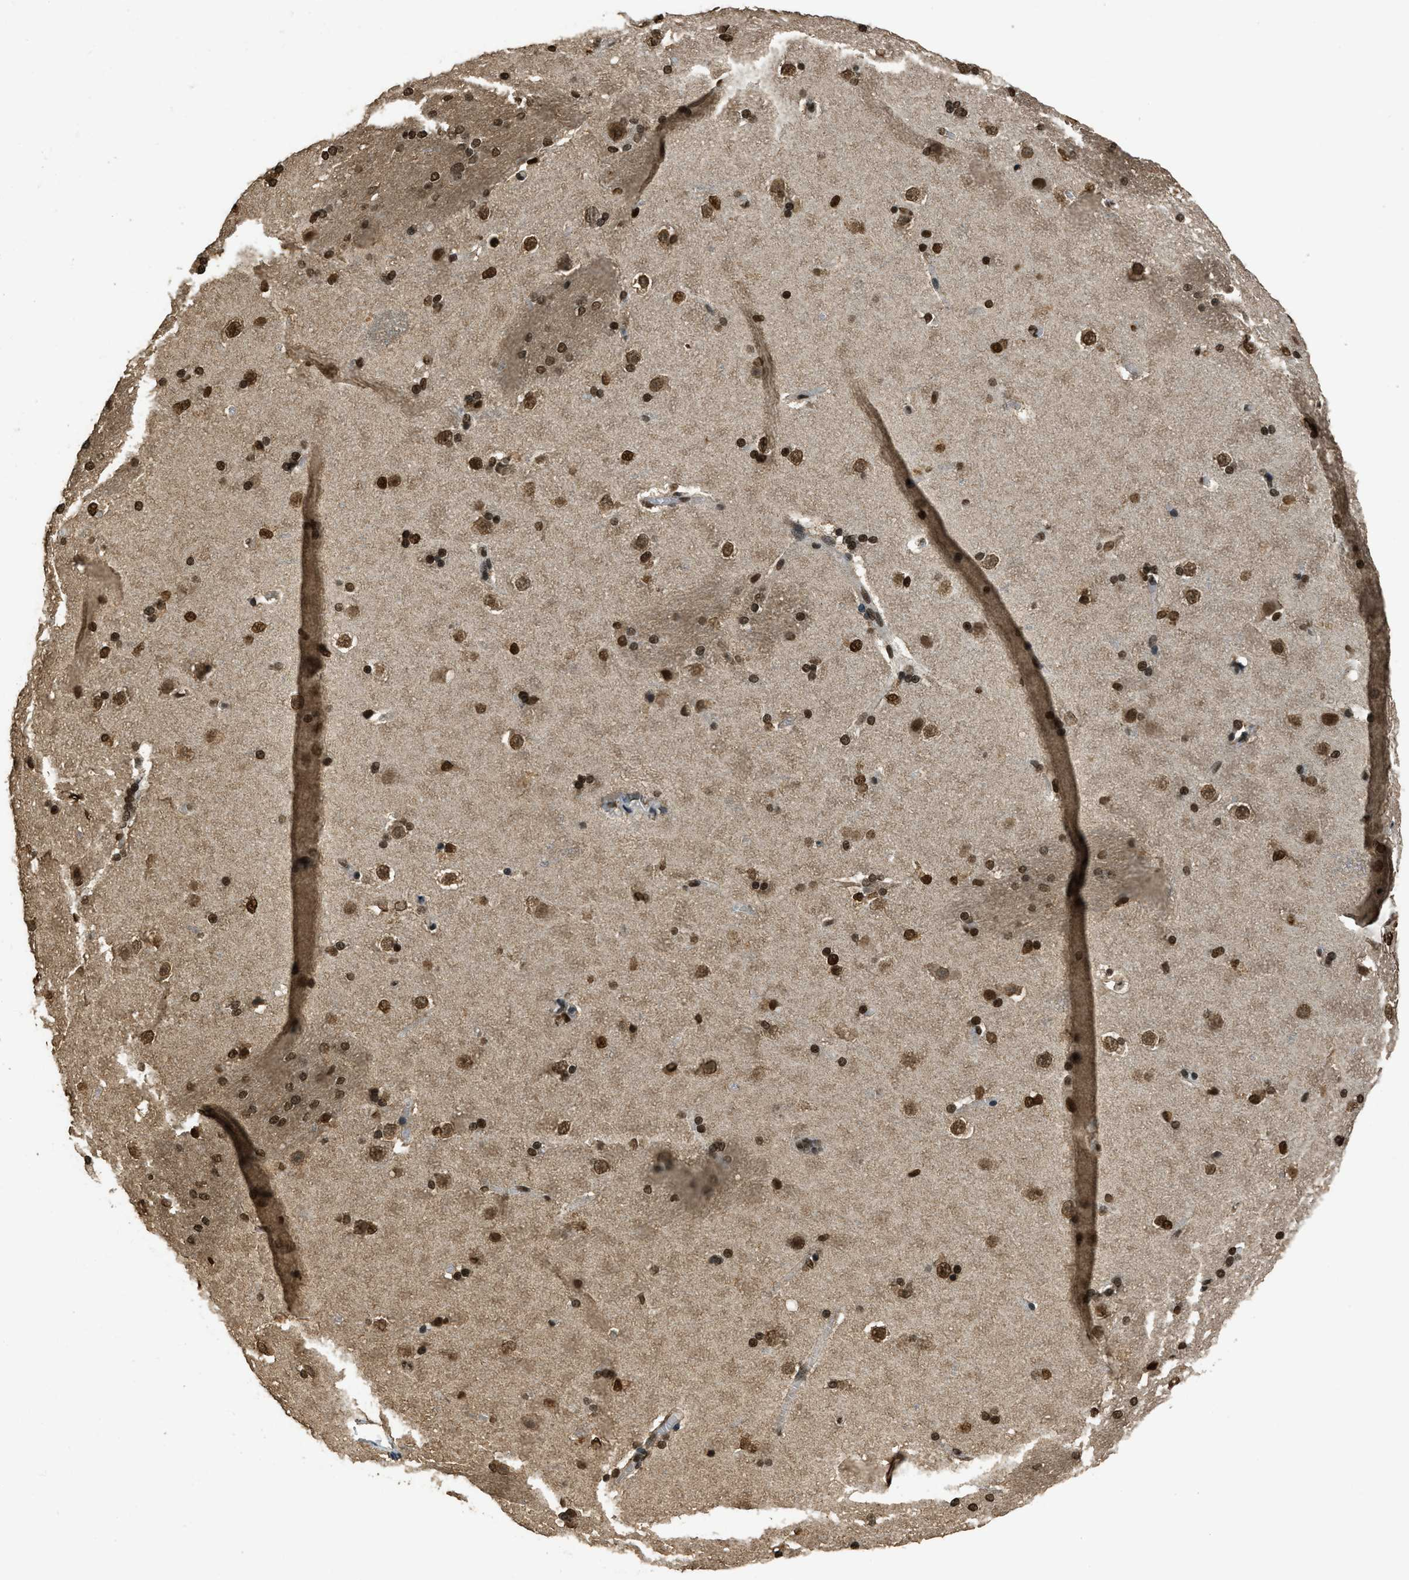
{"staining": {"intensity": "strong", "quantity": ">75%", "location": "nuclear"}, "tissue": "caudate", "cell_type": "Glial cells", "image_type": "normal", "snomed": [{"axis": "morphology", "description": "Normal tissue, NOS"}, {"axis": "topography", "description": "Lateral ventricle wall"}], "caption": "Strong nuclear positivity is seen in approximately >75% of glial cells in unremarkable caudate. (DAB IHC, brown staining for protein, blue staining for nuclei).", "gene": "MYB", "patient": {"sex": "female", "age": 19}}